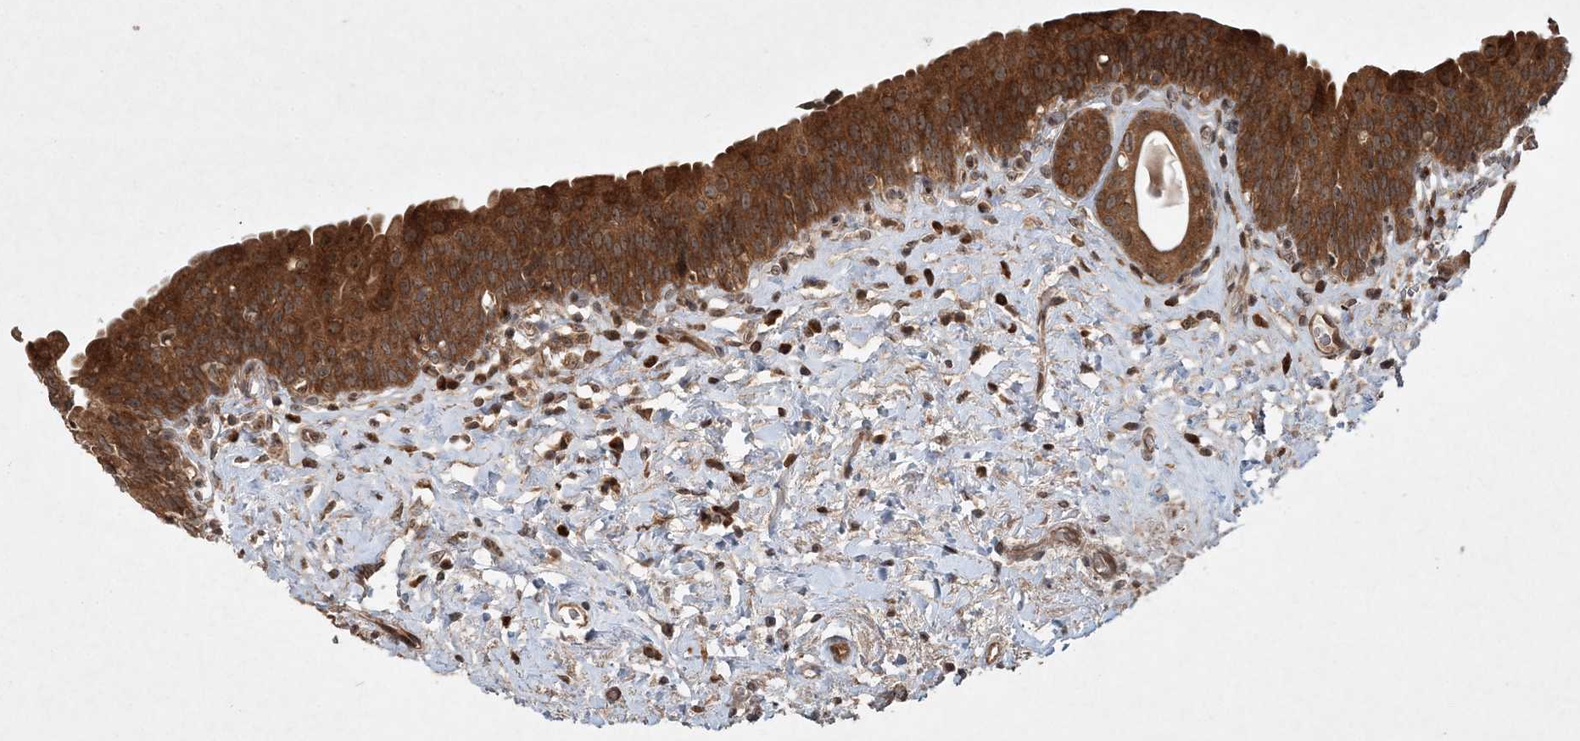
{"staining": {"intensity": "strong", "quantity": ">75%", "location": "cytoplasmic/membranous"}, "tissue": "urinary bladder", "cell_type": "Urothelial cells", "image_type": "normal", "snomed": [{"axis": "morphology", "description": "Normal tissue, NOS"}, {"axis": "topography", "description": "Urinary bladder"}], "caption": "Human urinary bladder stained for a protein (brown) shows strong cytoplasmic/membranous positive staining in approximately >75% of urothelial cells.", "gene": "UBR3", "patient": {"sex": "male", "age": 83}}